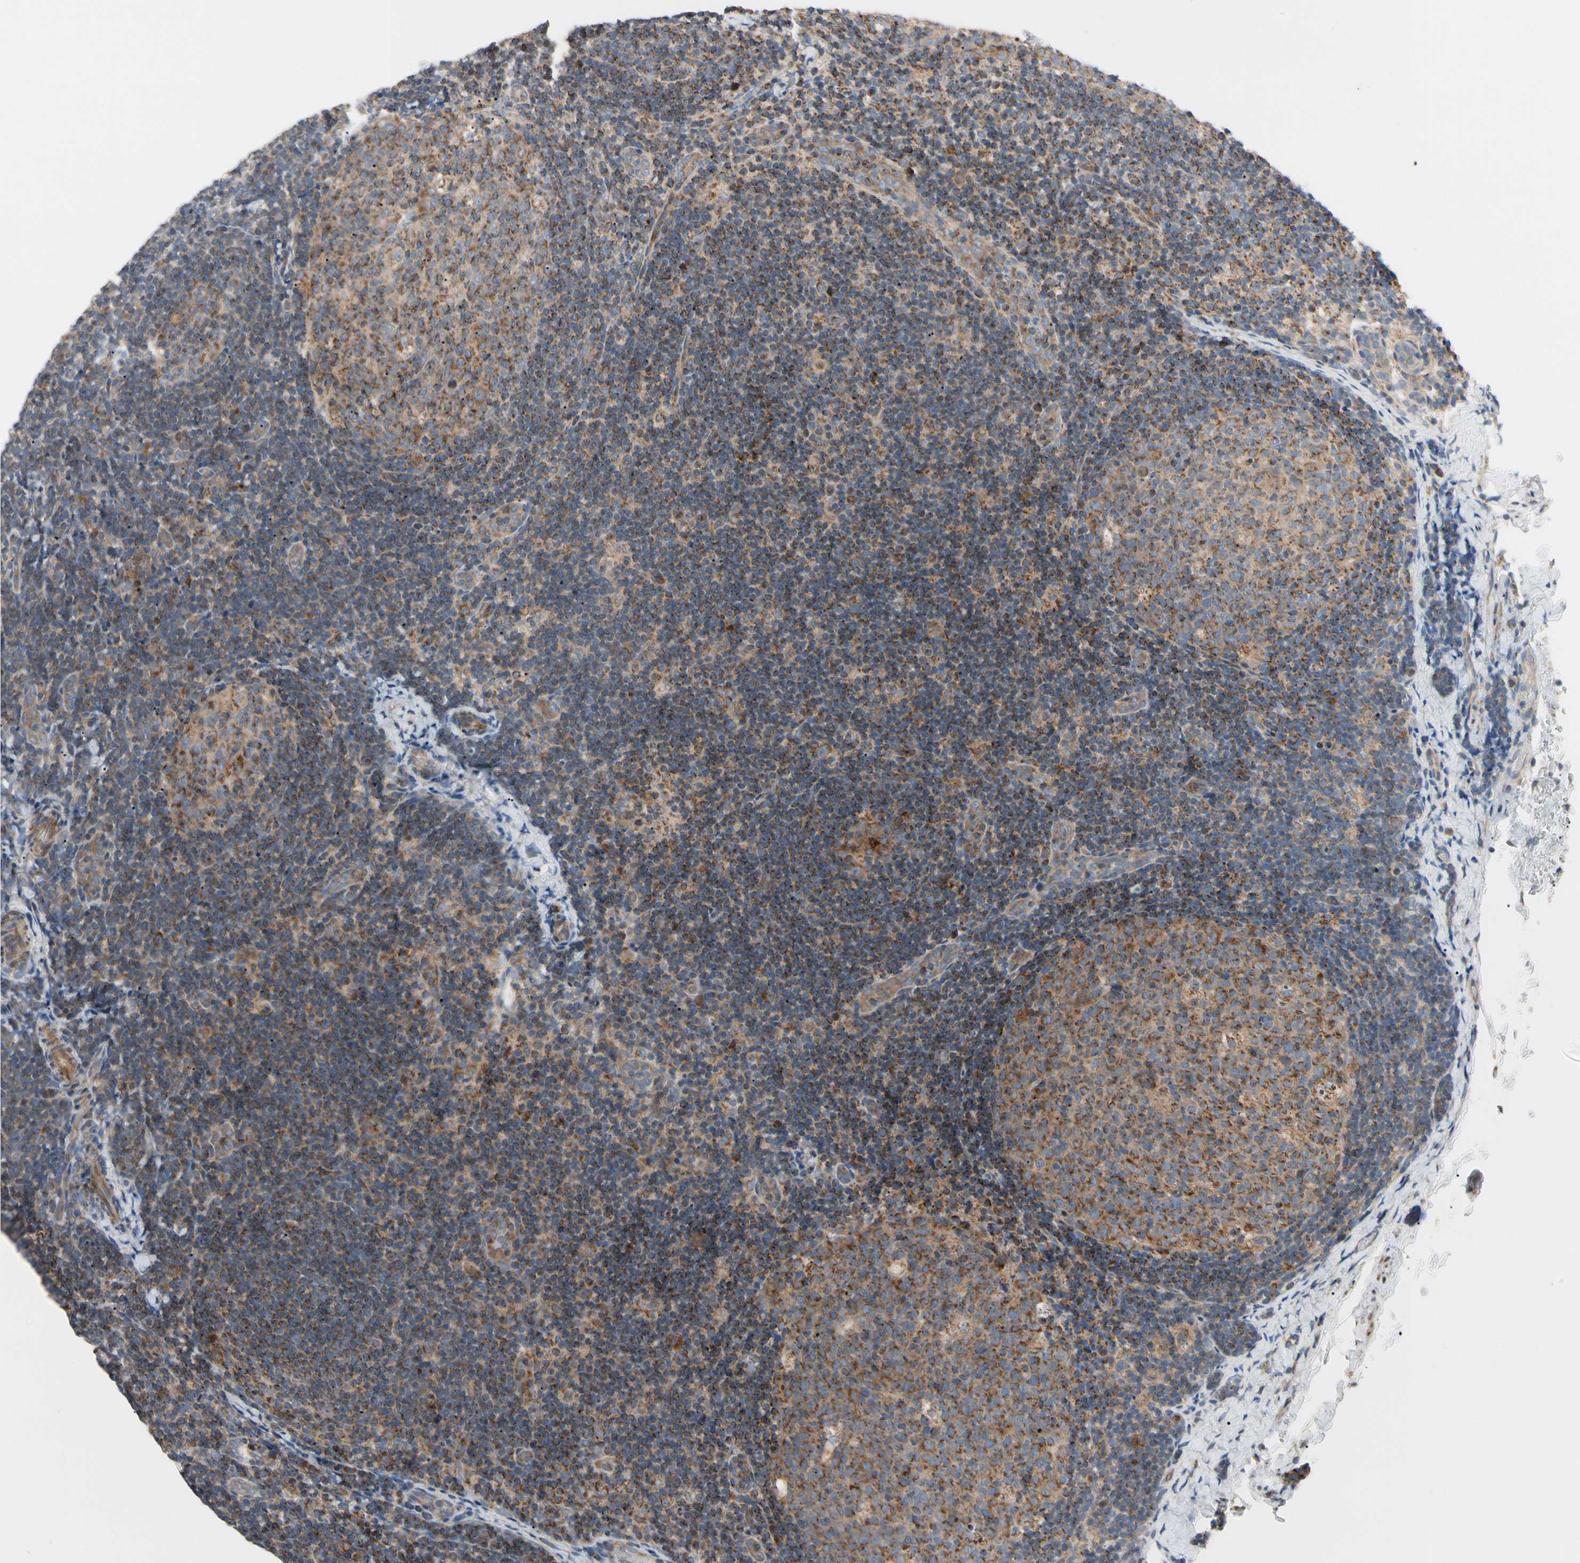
{"staining": {"intensity": "moderate", "quantity": ">75%", "location": "cytoplasmic/membranous"}, "tissue": "lymph node", "cell_type": "Germinal center cells", "image_type": "normal", "snomed": [{"axis": "morphology", "description": "Normal tissue, NOS"}, {"axis": "topography", "description": "Lymph node"}], "caption": "Human lymph node stained with a brown dye displays moderate cytoplasmic/membranous positive positivity in about >75% of germinal center cells.", "gene": "TBC1D10A", "patient": {"sex": "female", "age": 14}}